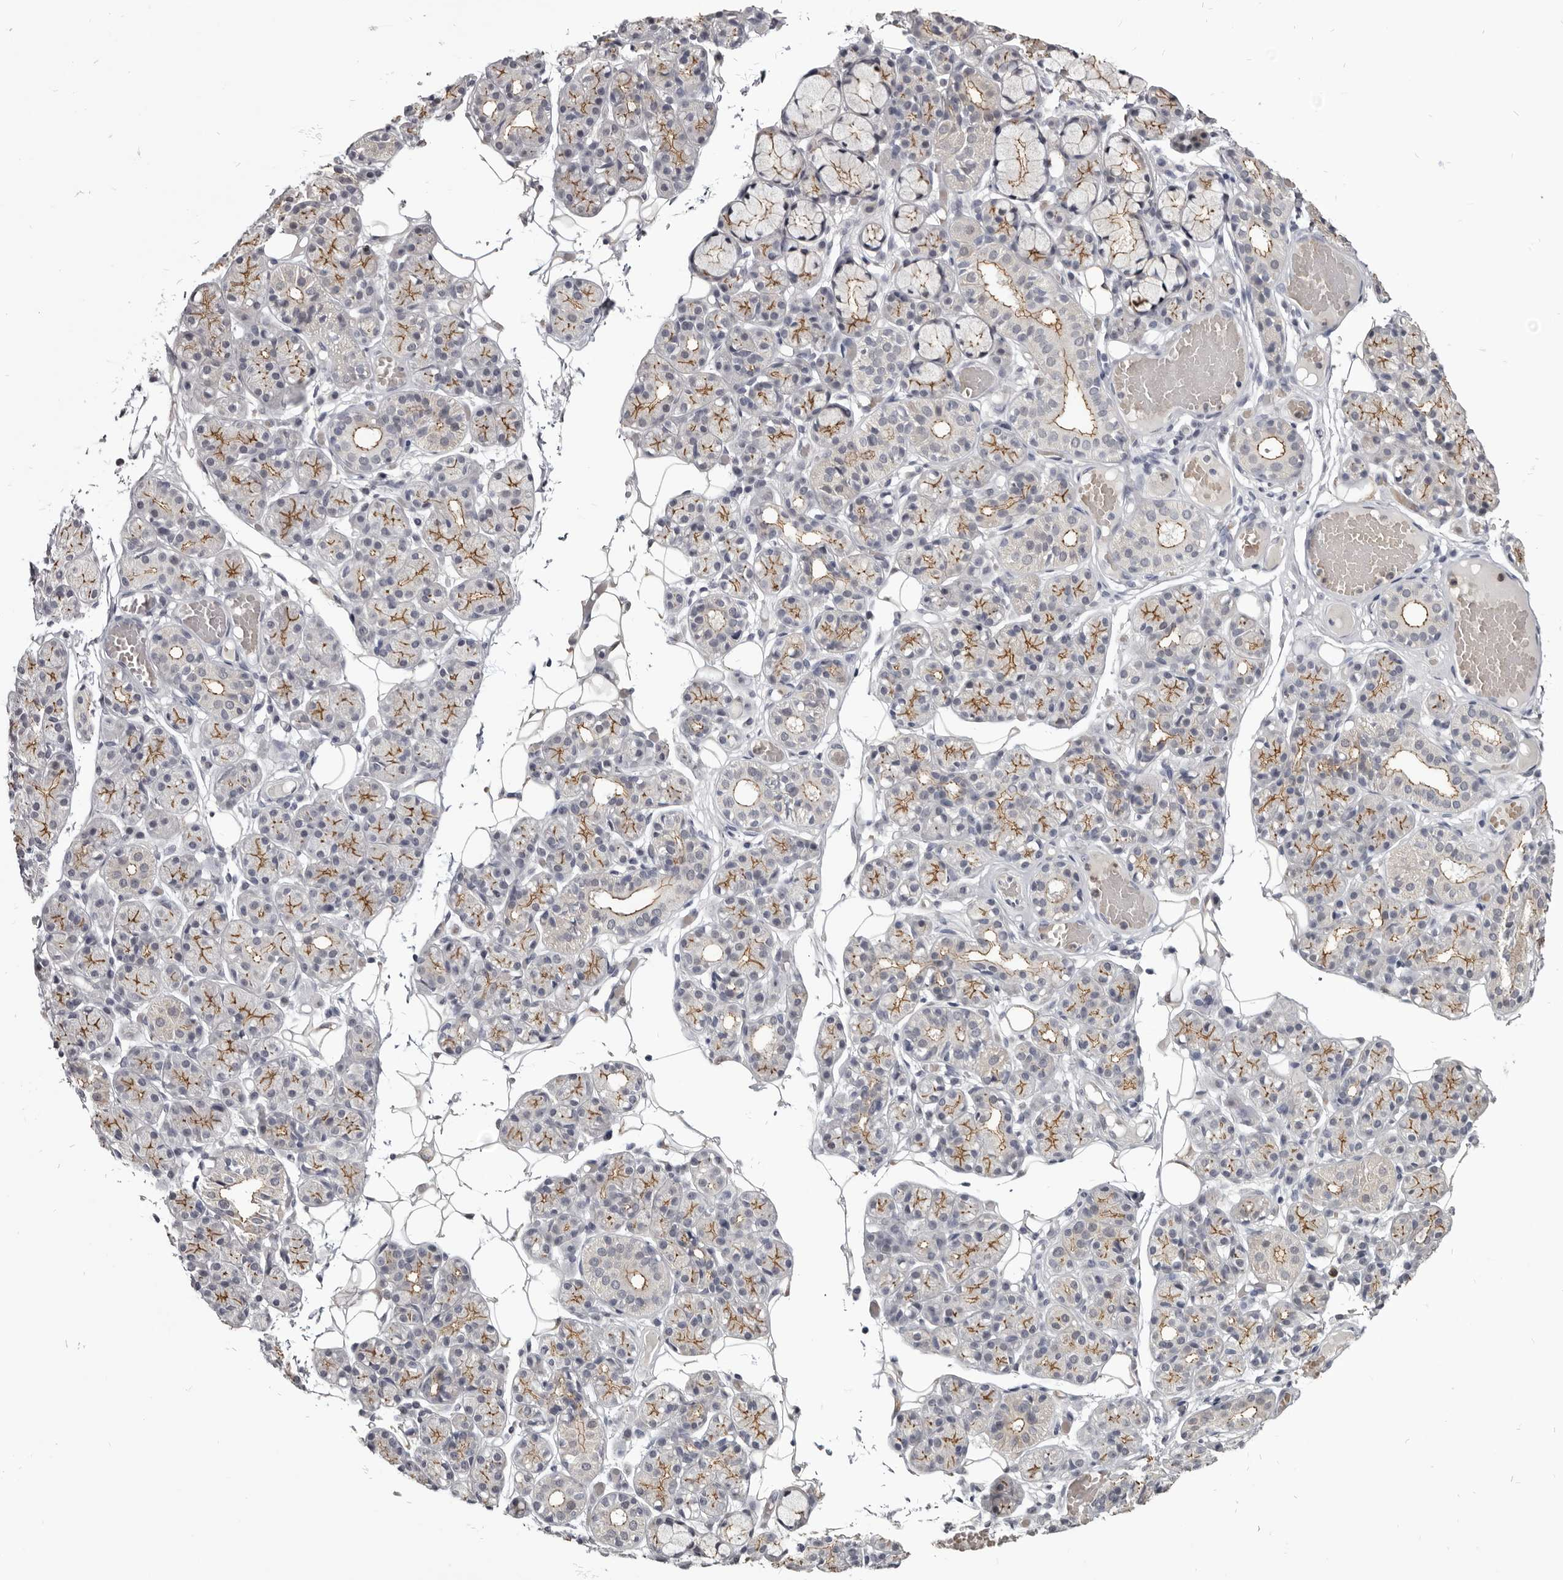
{"staining": {"intensity": "moderate", "quantity": ">75%", "location": "cytoplasmic/membranous"}, "tissue": "salivary gland", "cell_type": "Glandular cells", "image_type": "normal", "snomed": [{"axis": "morphology", "description": "Normal tissue, NOS"}, {"axis": "topography", "description": "Salivary gland"}], "caption": "A photomicrograph of human salivary gland stained for a protein shows moderate cytoplasmic/membranous brown staining in glandular cells. The protein of interest is shown in brown color, while the nuclei are stained blue.", "gene": "CGN", "patient": {"sex": "male", "age": 63}}